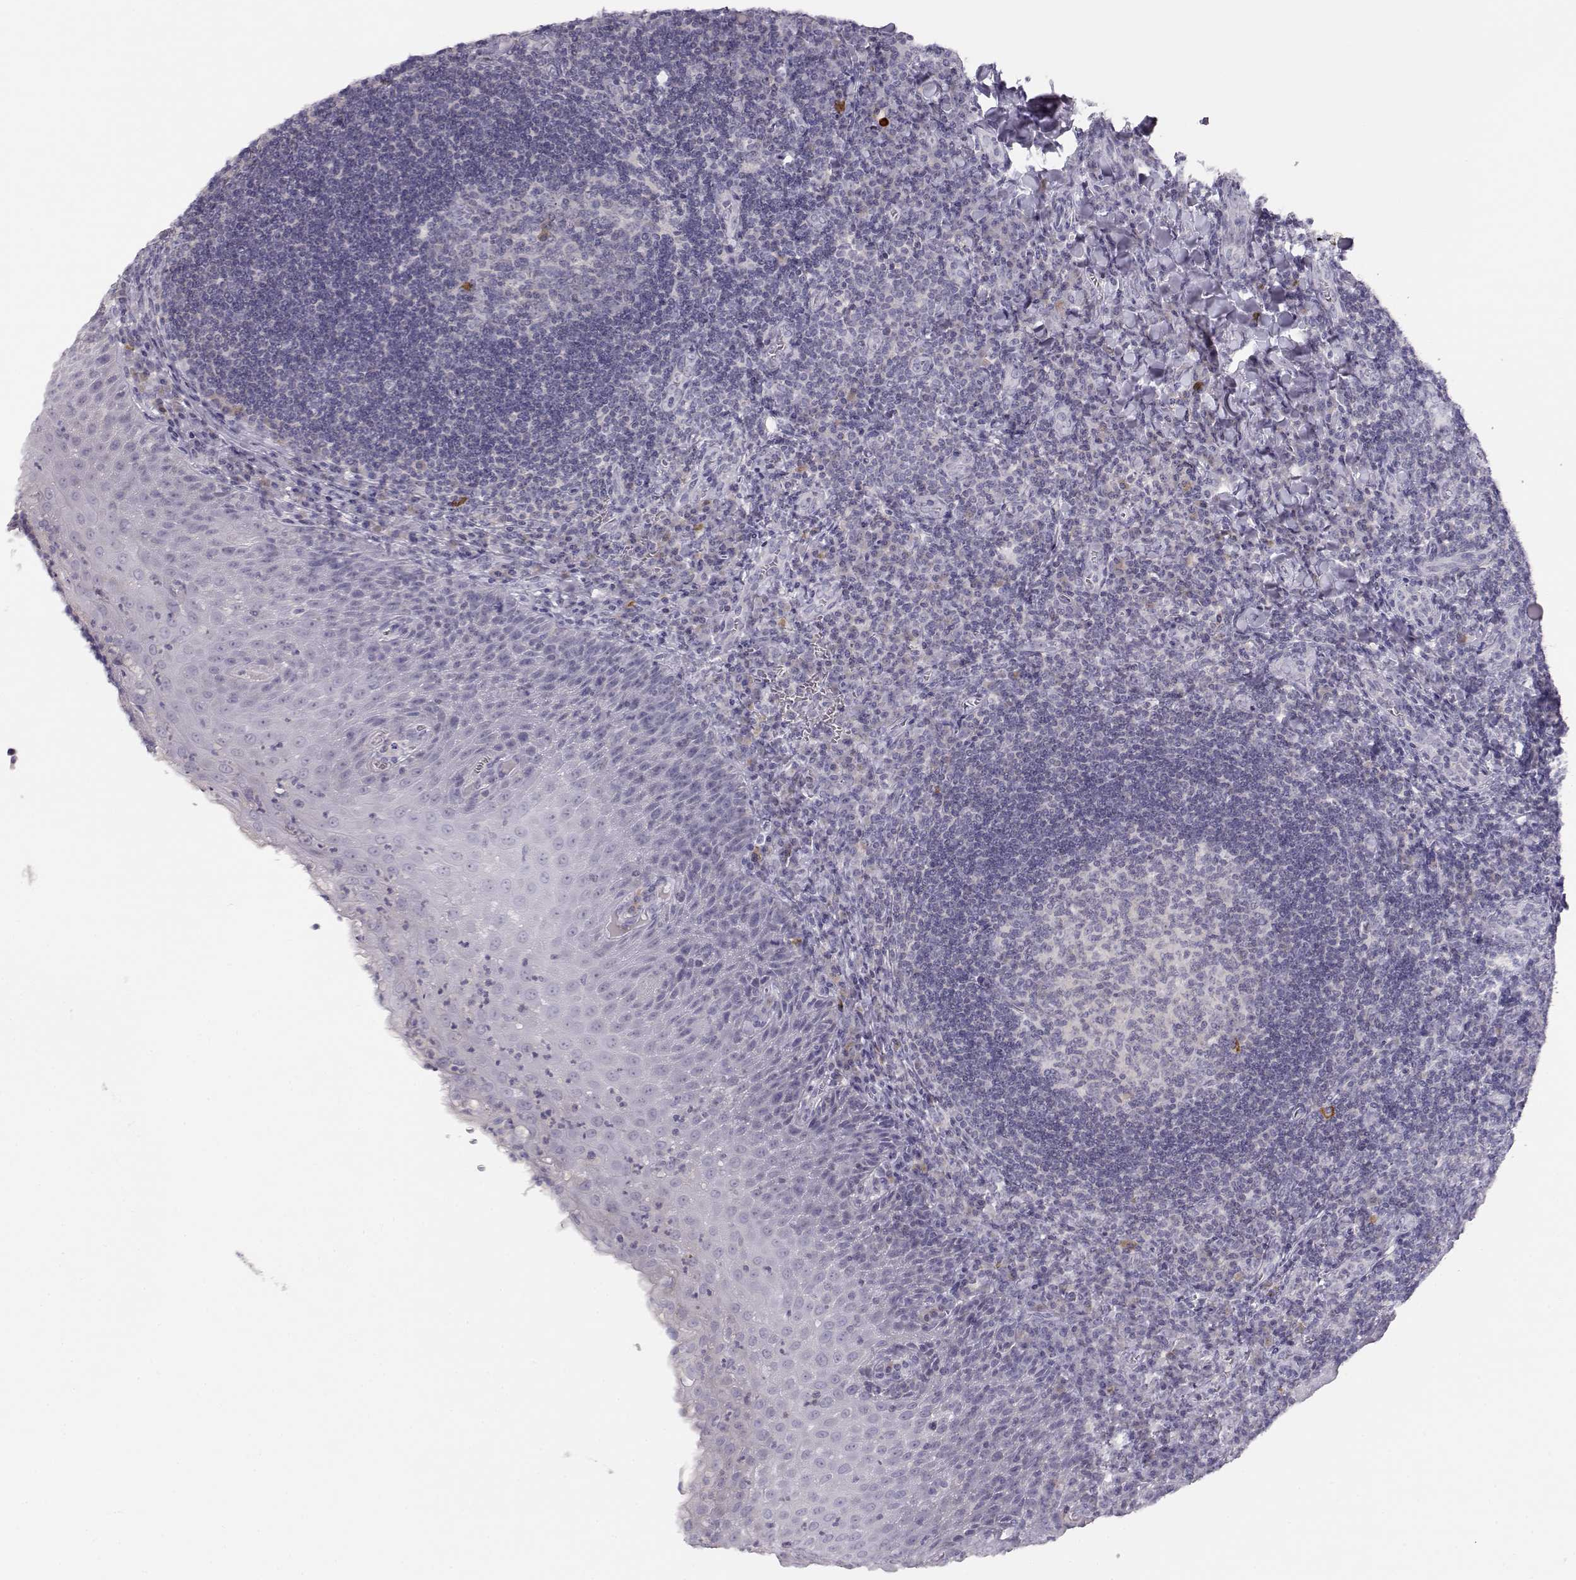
{"staining": {"intensity": "negative", "quantity": "none", "location": "none"}, "tissue": "tonsil", "cell_type": "Germinal center cells", "image_type": "normal", "snomed": [{"axis": "morphology", "description": "Normal tissue, NOS"}, {"axis": "morphology", "description": "Inflammation, NOS"}, {"axis": "topography", "description": "Tonsil"}], "caption": "This is an immunohistochemistry image of benign human tonsil. There is no staining in germinal center cells.", "gene": "FAM166A", "patient": {"sex": "female", "age": 31}}